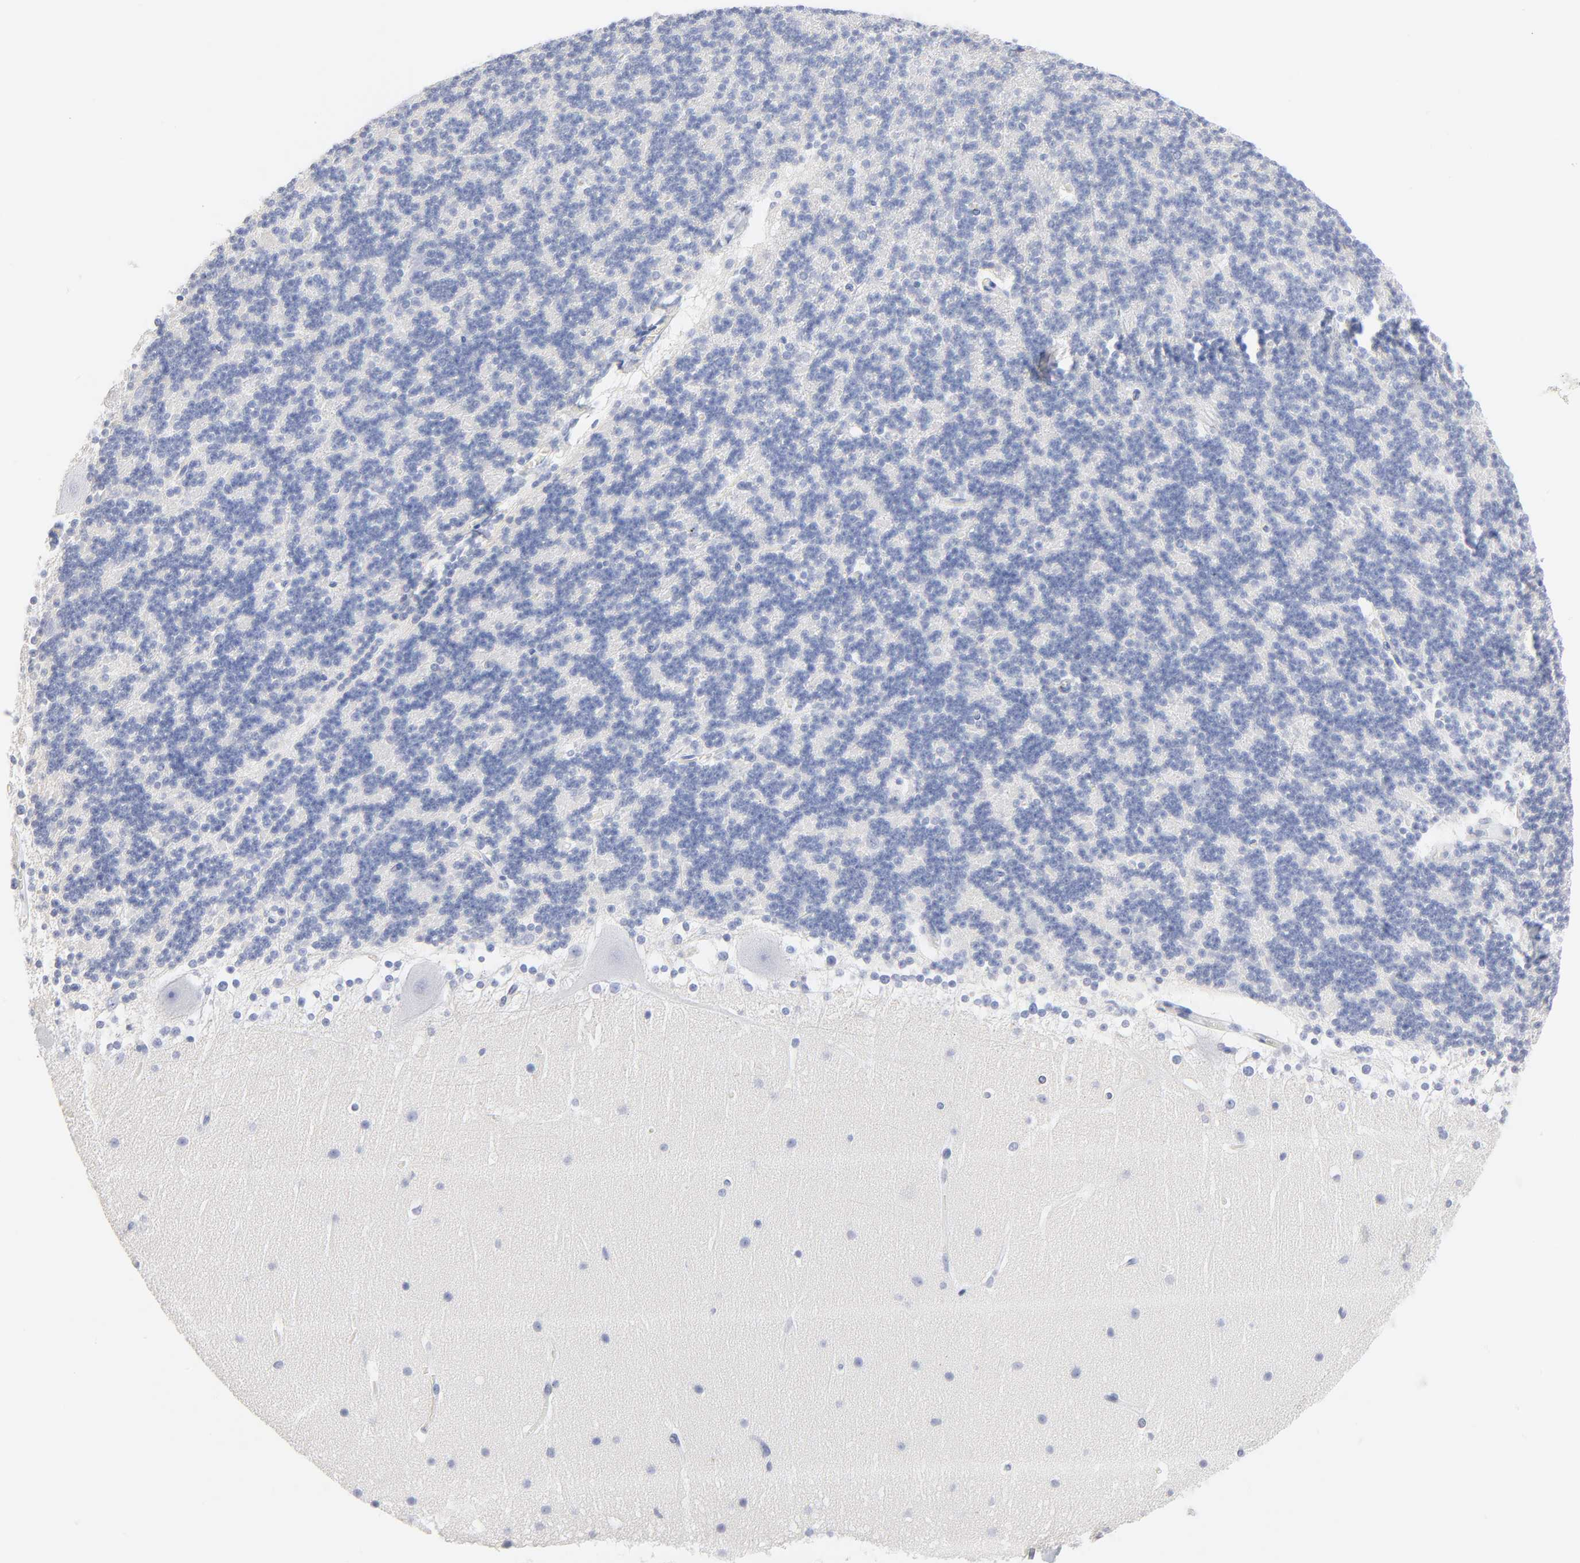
{"staining": {"intensity": "negative", "quantity": "none", "location": "none"}, "tissue": "cerebellum", "cell_type": "Cells in granular layer", "image_type": "normal", "snomed": [{"axis": "morphology", "description": "Normal tissue, NOS"}, {"axis": "topography", "description": "Cerebellum"}], "caption": "Cerebellum was stained to show a protein in brown. There is no significant expression in cells in granular layer. (DAB (3,3'-diaminobenzidine) IHC, high magnification).", "gene": "AGTR1", "patient": {"sex": "female", "age": 19}}